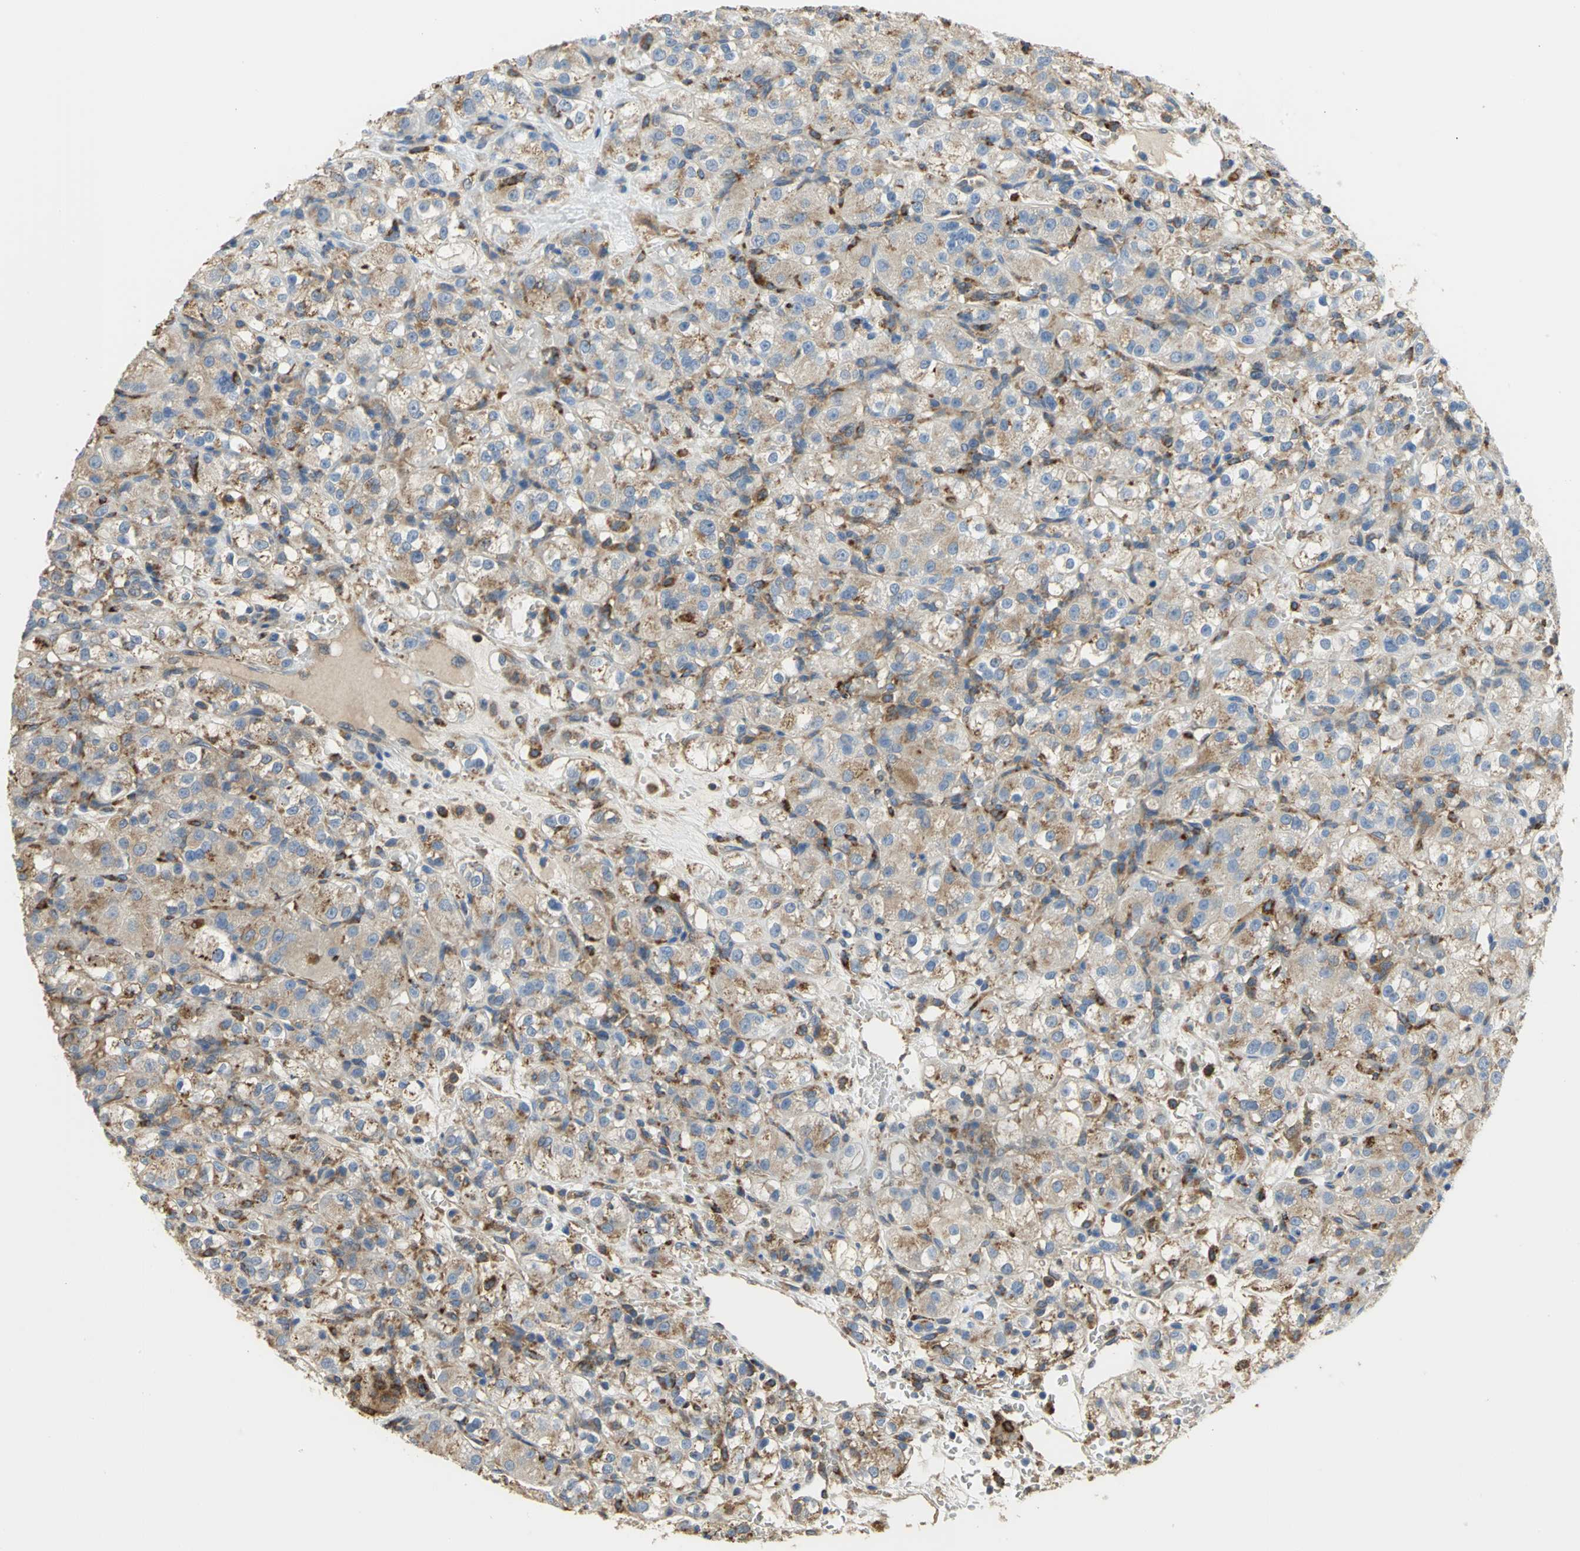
{"staining": {"intensity": "weak", "quantity": "25%-75%", "location": "cytoplasmic/membranous"}, "tissue": "renal cancer", "cell_type": "Tumor cells", "image_type": "cancer", "snomed": [{"axis": "morphology", "description": "Normal tissue, NOS"}, {"axis": "morphology", "description": "Adenocarcinoma, NOS"}, {"axis": "topography", "description": "Kidney"}], "caption": "Immunohistochemical staining of human renal cancer (adenocarcinoma) exhibits low levels of weak cytoplasmic/membranous protein expression in approximately 25%-75% of tumor cells.", "gene": "DIAPH2", "patient": {"sex": "male", "age": 61}}